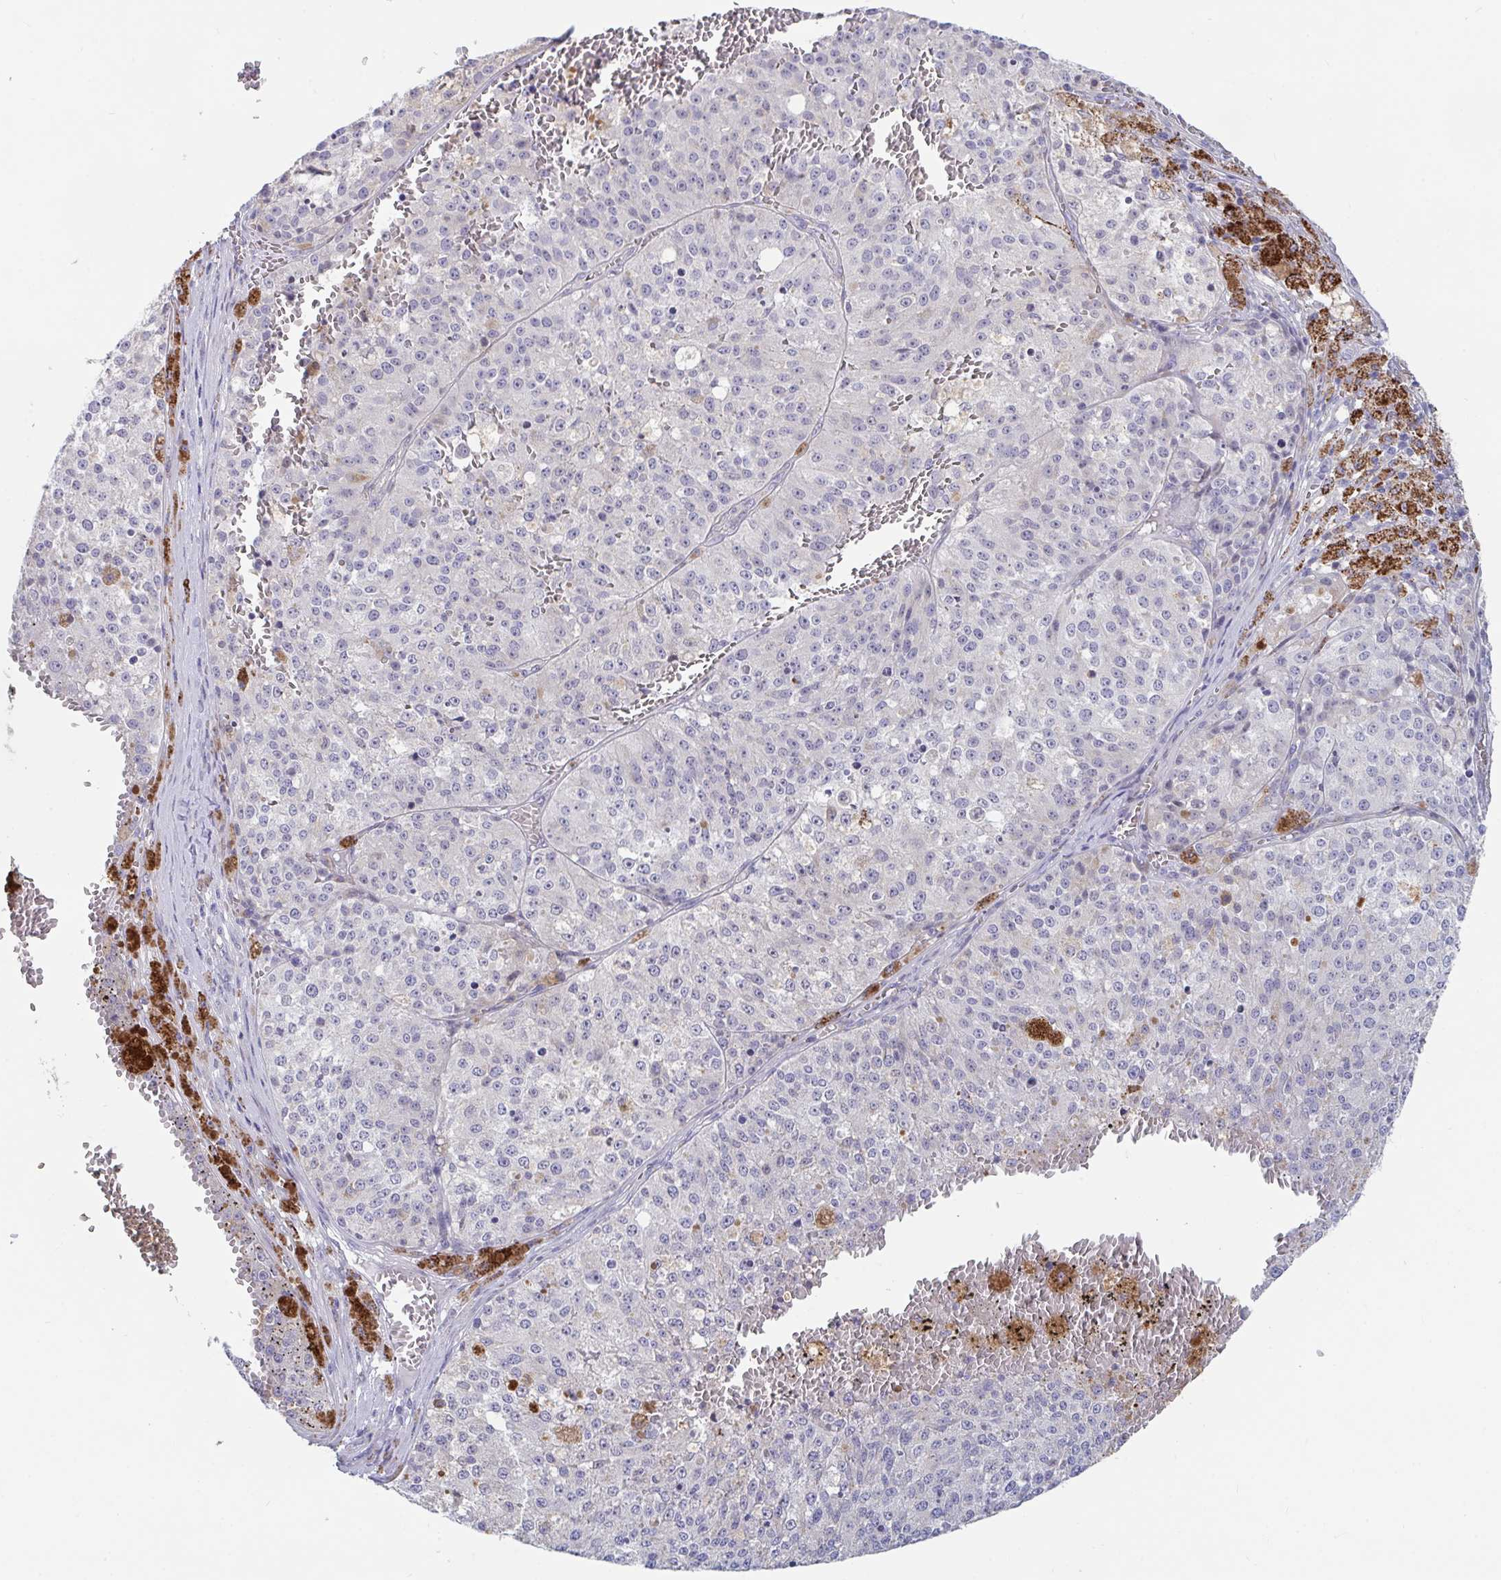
{"staining": {"intensity": "negative", "quantity": "none", "location": "none"}, "tissue": "melanoma", "cell_type": "Tumor cells", "image_type": "cancer", "snomed": [{"axis": "morphology", "description": "Malignant melanoma, Metastatic site"}, {"axis": "topography", "description": "Lymph node"}], "caption": "A high-resolution histopathology image shows immunohistochemistry (IHC) staining of melanoma, which demonstrates no significant positivity in tumor cells.", "gene": "FAM156B", "patient": {"sex": "female", "age": 64}}